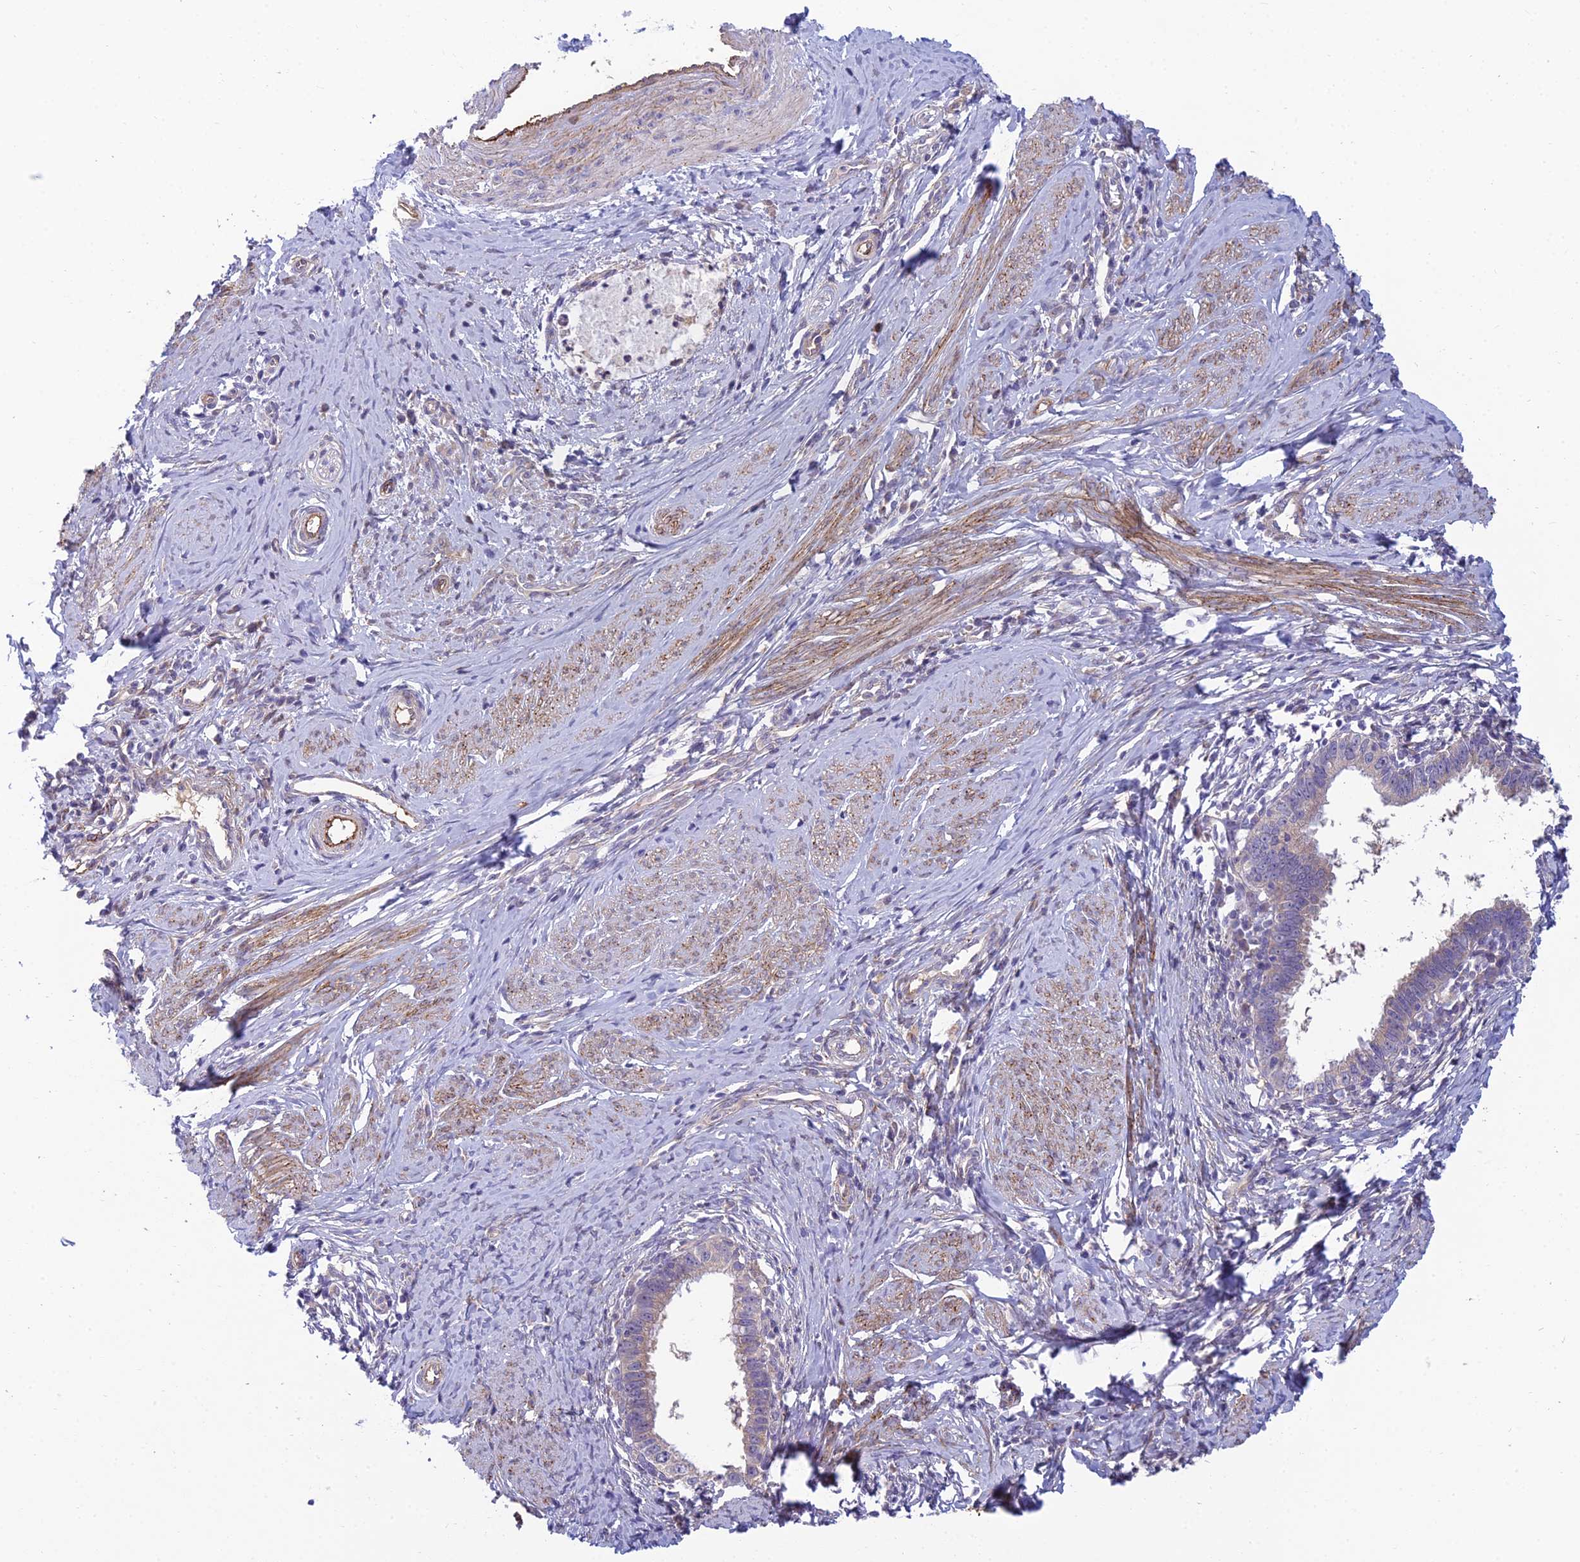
{"staining": {"intensity": "negative", "quantity": "none", "location": "none"}, "tissue": "cervical cancer", "cell_type": "Tumor cells", "image_type": "cancer", "snomed": [{"axis": "morphology", "description": "Adenocarcinoma, NOS"}, {"axis": "topography", "description": "Cervix"}], "caption": "IHC of cervical cancer (adenocarcinoma) exhibits no expression in tumor cells.", "gene": "DUS2", "patient": {"sex": "female", "age": 36}}